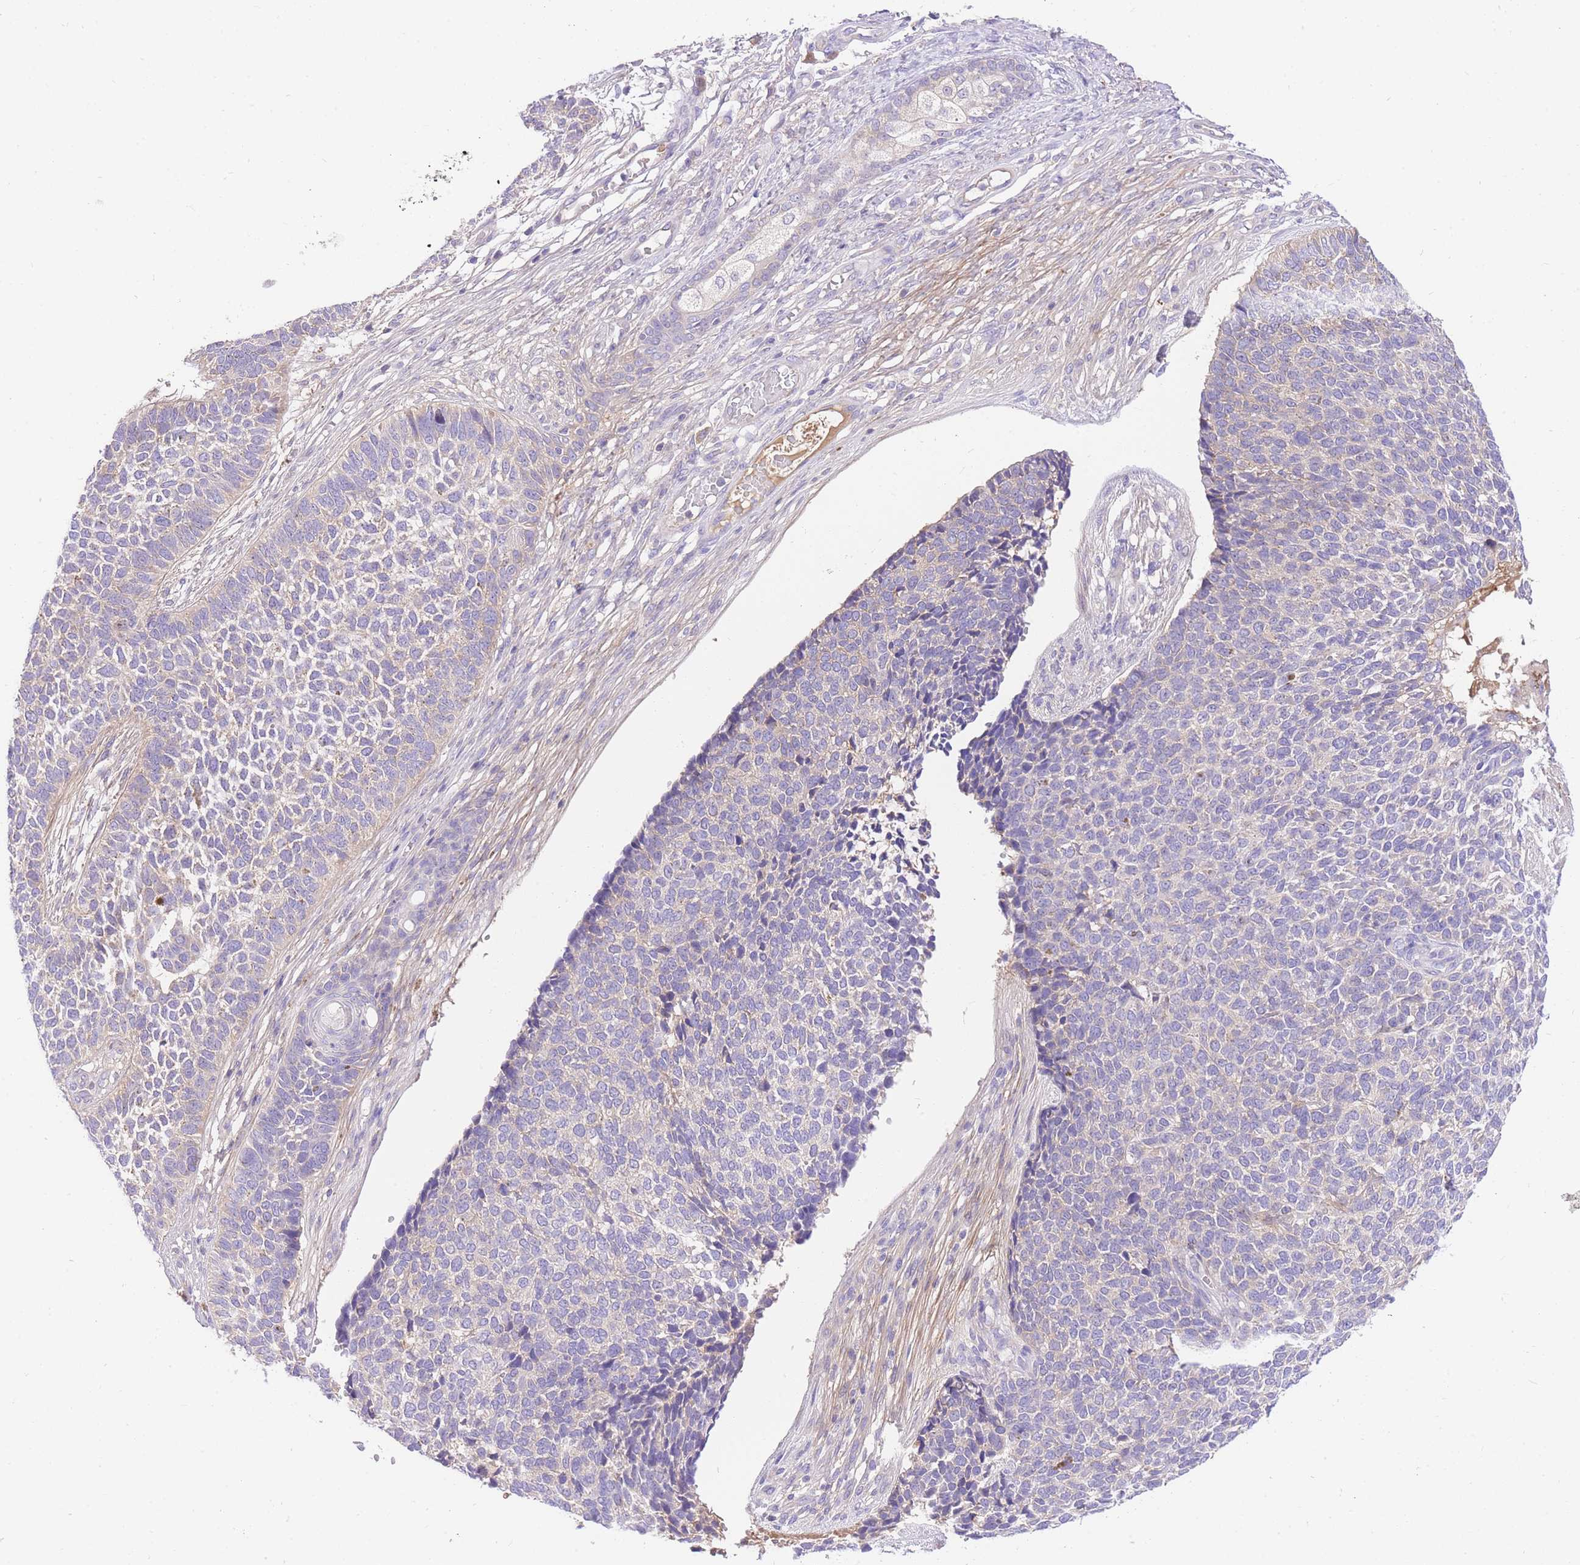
{"staining": {"intensity": "negative", "quantity": "none", "location": "none"}, "tissue": "skin cancer", "cell_type": "Tumor cells", "image_type": "cancer", "snomed": [{"axis": "morphology", "description": "Basal cell carcinoma"}, {"axis": "topography", "description": "Skin"}], "caption": "Tumor cells show no significant protein positivity in skin cancer. The staining is performed using DAB brown chromogen with nuclei counter-stained in using hematoxylin.", "gene": "LIPH", "patient": {"sex": "female", "age": 84}}